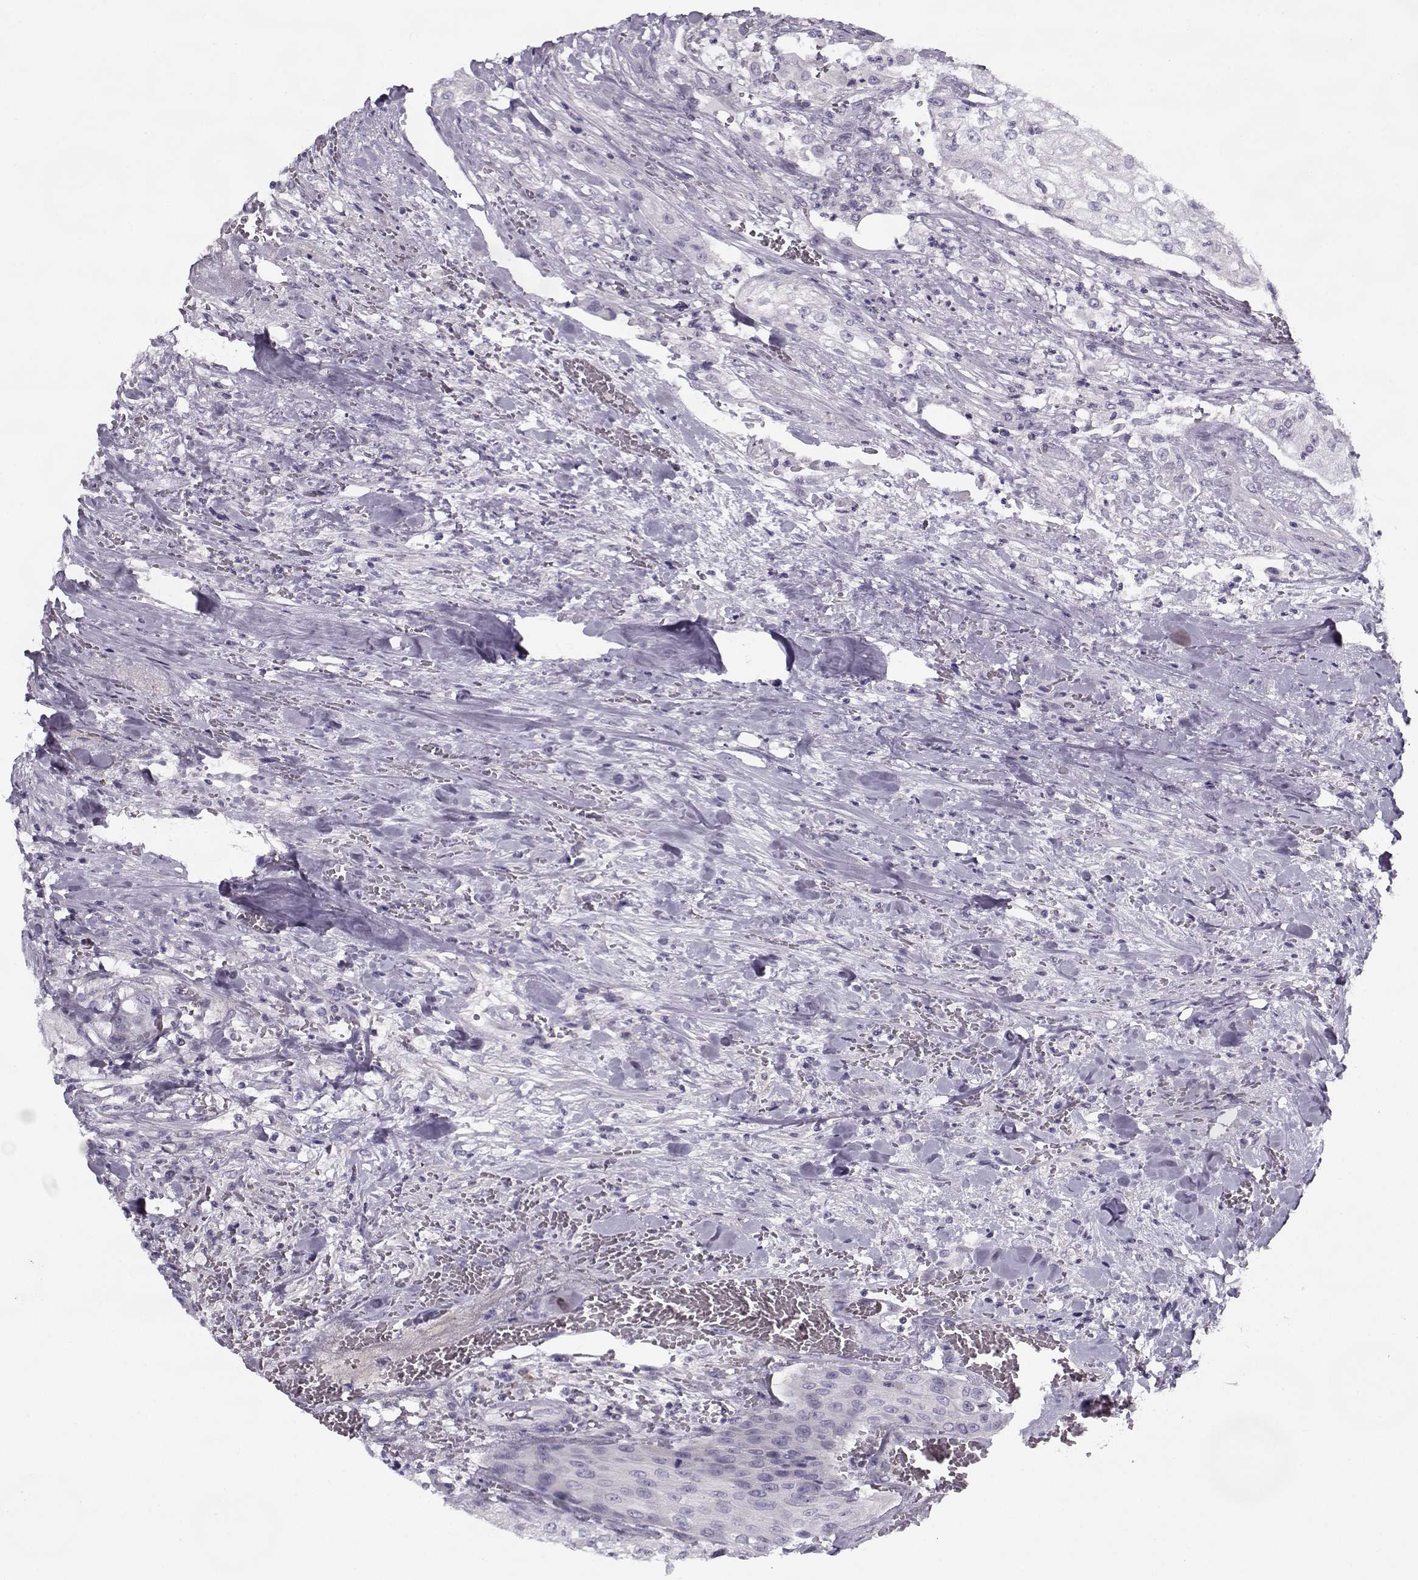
{"staining": {"intensity": "negative", "quantity": "none", "location": "none"}, "tissue": "urothelial cancer", "cell_type": "Tumor cells", "image_type": "cancer", "snomed": [{"axis": "morphology", "description": "Urothelial carcinoma, High grade"}, {"axis": "topography", "description": "Urinary bladder"}], "caption": "Immunohistochemistry (IHC) histopathology image of human urothelial cancer stained for a protein (brown), which demonstrates no expression in tumor cells.", "gene": "PP2D1", "patient": {"sex": "male", "age": 62}}